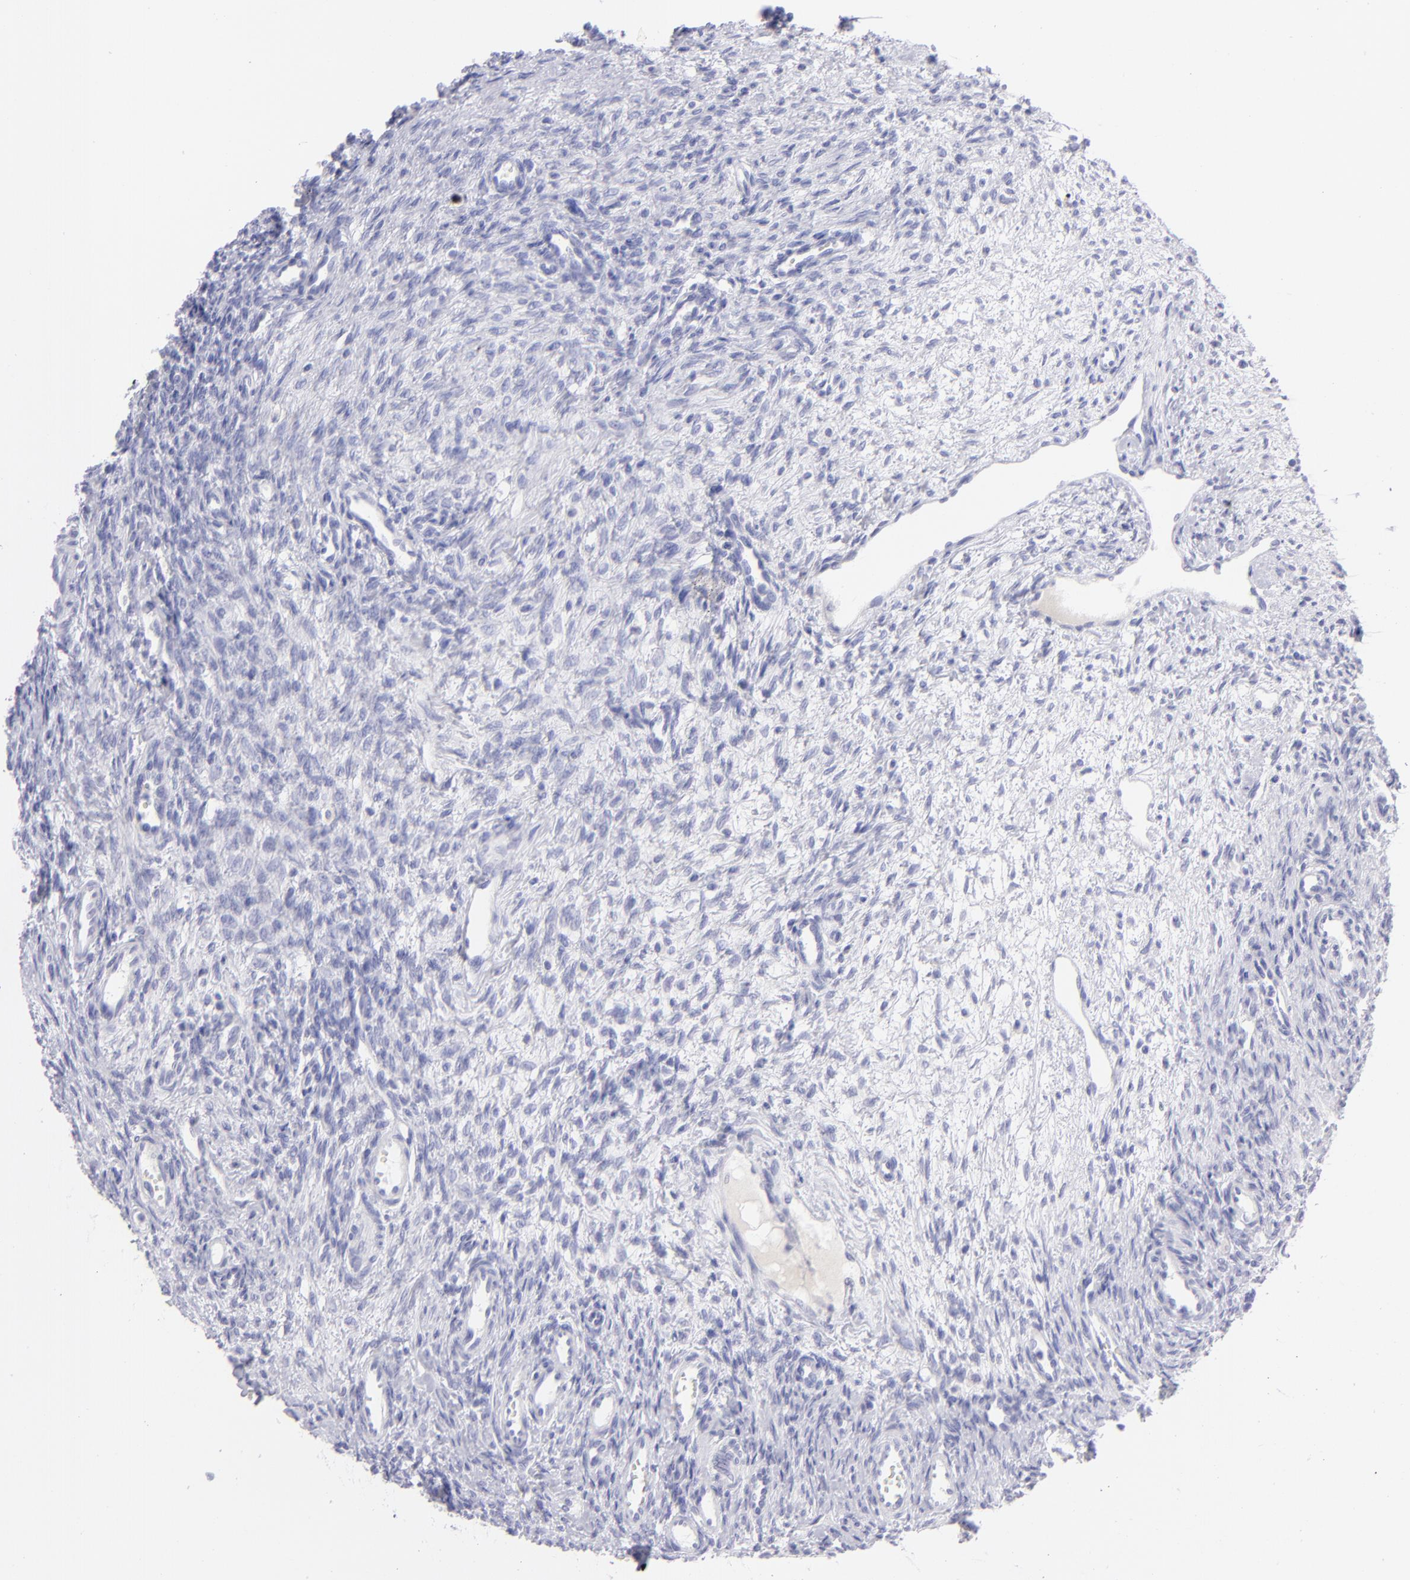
{"staining": {"intensity": "negative", "quantity": "none", "location": "none"}, "tissue": "ovary", "cell_type": "Follicle cells", "image_type": "normal", "snomed": [{"axis": "morphology", "description": "Normal tissue, NOS"}, {"axis": "topography", "description": "Ovary"}], "caption": "Immunohistochemistry (IHC) image of normal ovary: human ovary stained with DAB exhibits no significant protein staining in follicle cells.", "gene": "SLC1A2", "patient": {"sex": "female", "age": 33}}